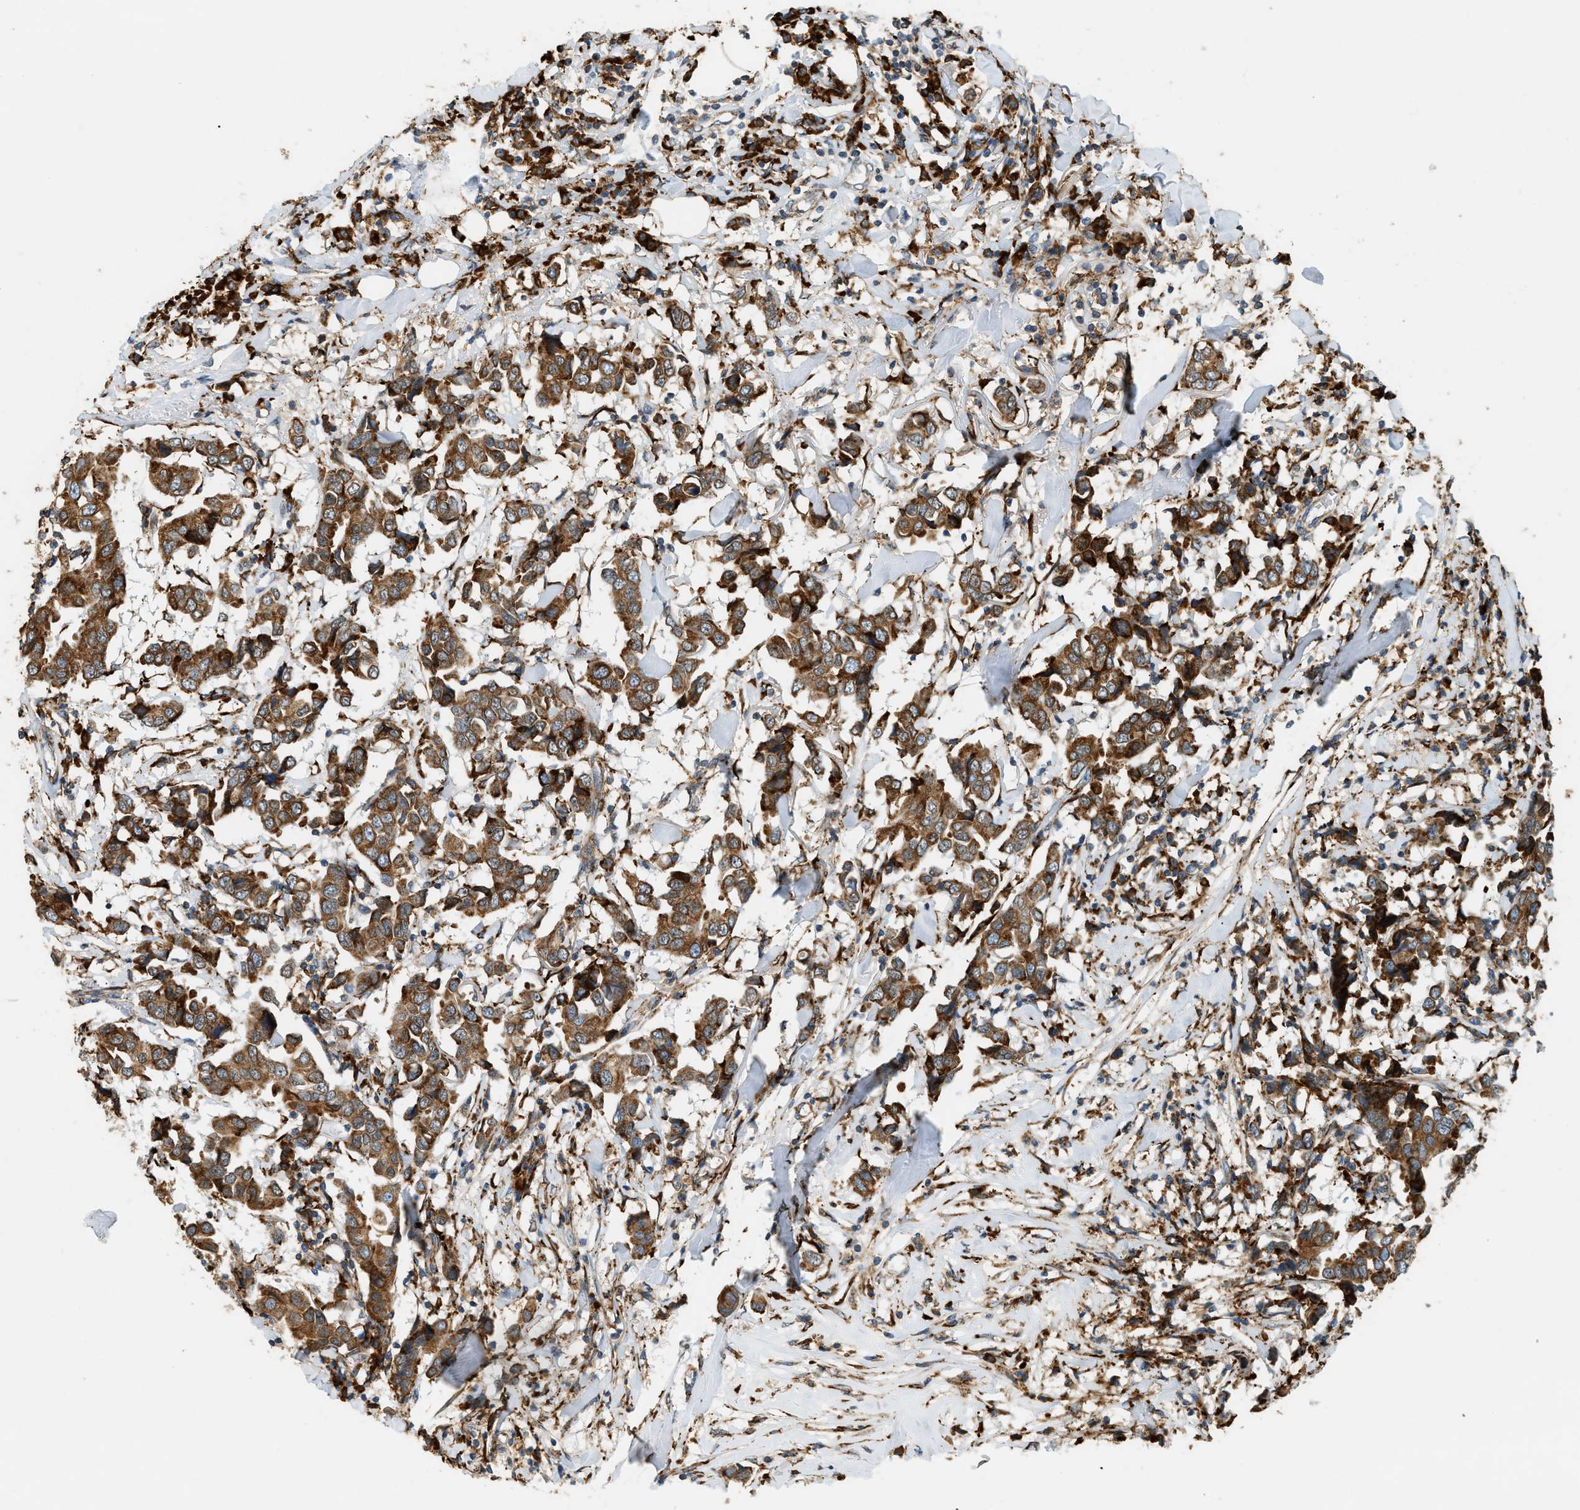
{"staining": {"intensity": "strong", "quantity": ">75%", "location": "cytoplasmic/membranous"}, "tissue": "breast cancer", "cell_type": "Tumor cells", "image_type": "cancer", "snomed": [{"axis": "morphology", "description": "Duct carcinoma"}, {"axis": "topography", "description": "Breast"}], "caption": "Infiltrating ductal carcinoma (breast) was stained to show a protein in brown. There is high levels of strong cytoplasmic/membranous expression in about >75% of tumor cells. (IHC, brightfield microscopy, high magnification).", "gene": "SEMA4D", "patient": {"sex": "female", "age": 80}}